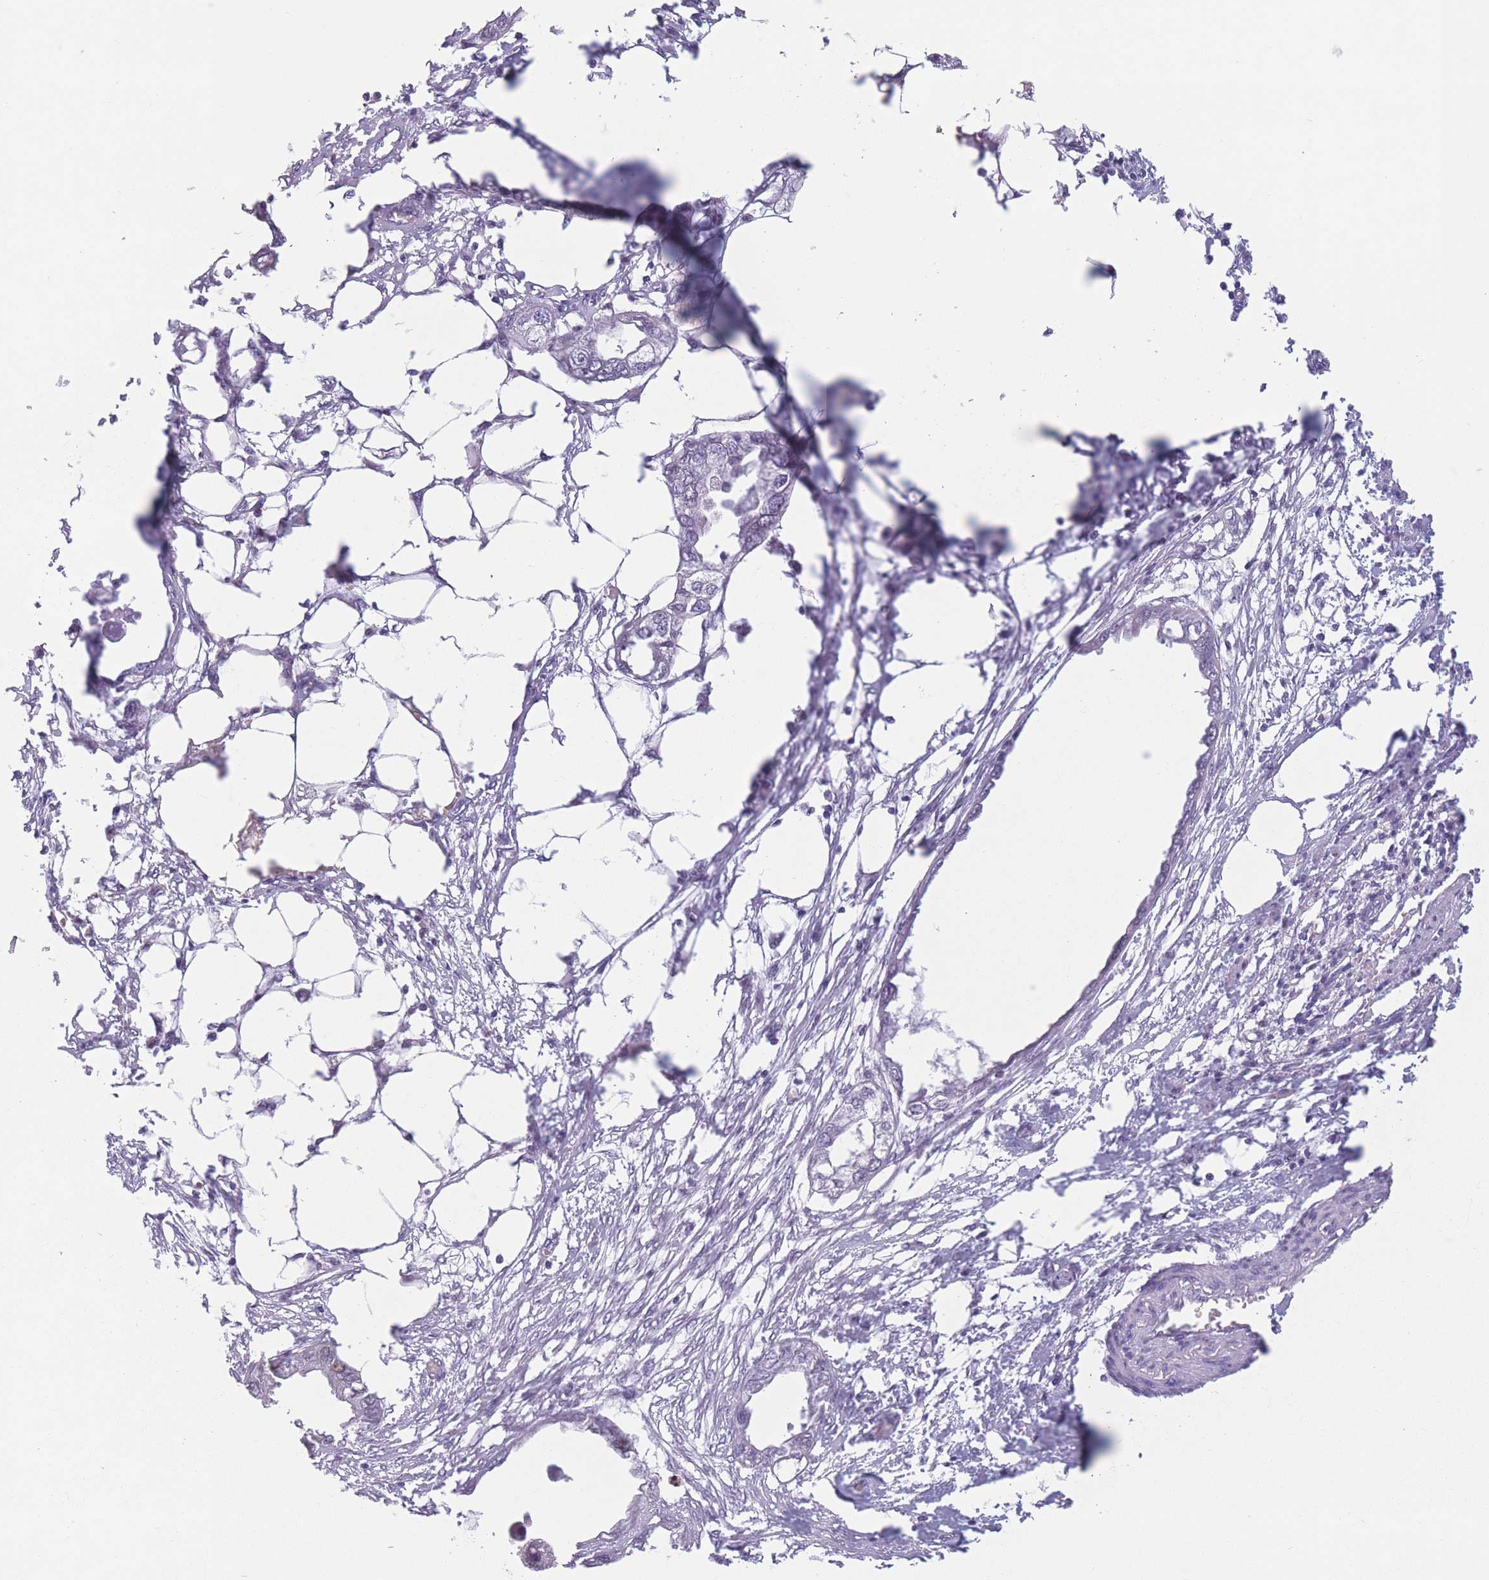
{"staining": {"intensity": "negative", "quantity": "none", "location": "none"}, "tissue": "endometrial cancer", "cell_type": "Tumor cells", "image_type": "cancer", "snomed": [{"axis": "morphology", "description": "Adenocarcinoma, NOS"}, {"axis": "morphology", "description": "Adenocarcinoma, metastatic, NOS"}, {"axis": "topography", "description": "Adipose tissue"}, {"axis": "topography", "description": "Endometrium"}], "caption": "Tumor cells are negative for protein expression in human endometrial cancer (adenocarcinoma).", "gene": "ZNF439", "patient": {"sex": "female", "age": 67}}